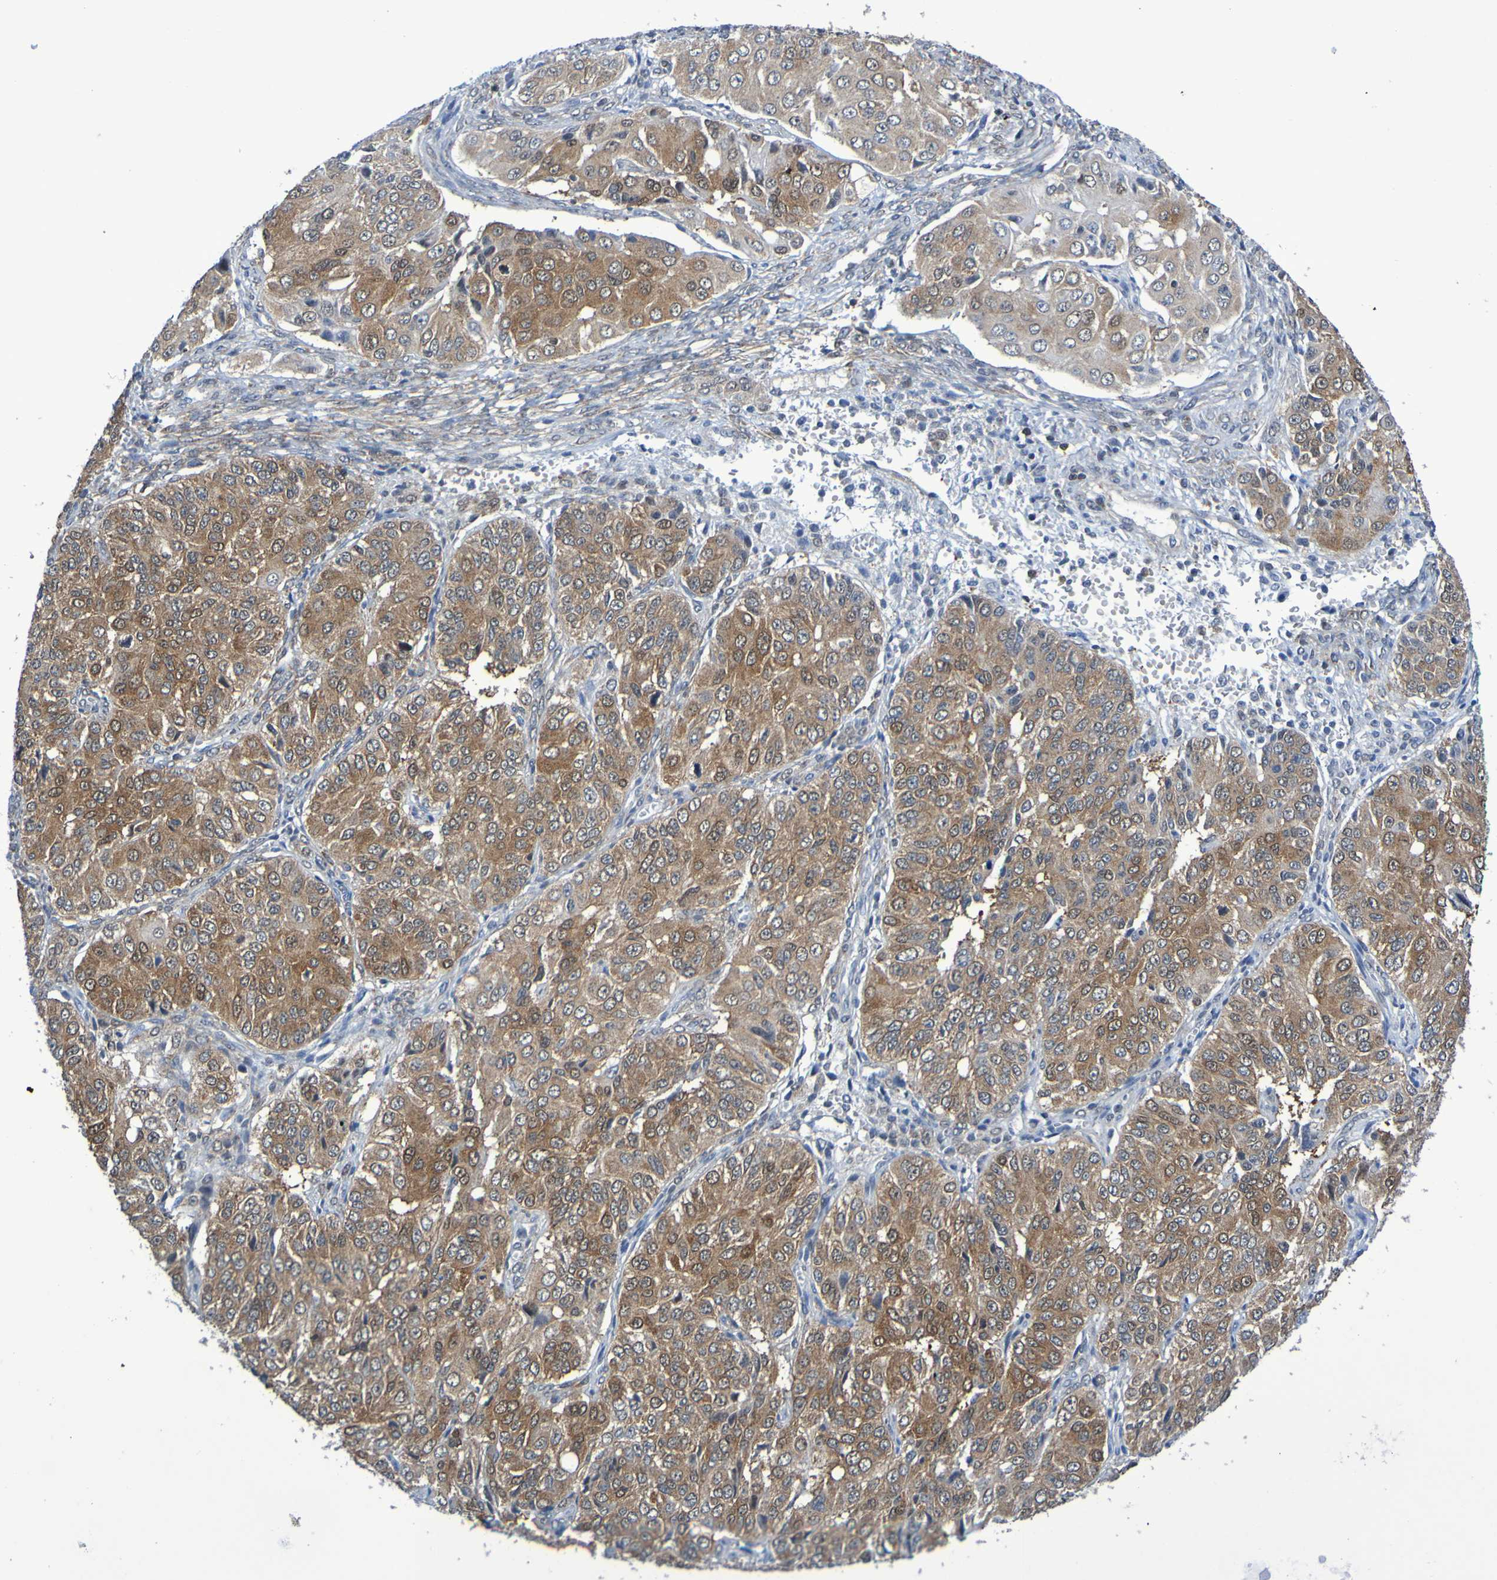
{"staining": {"intensity": "moderate", "quantity": ">75%", "location": "cytoplasmic/membranous"}, "tissue": "ovarian cancer", "cell_type": "Tumor cells", "image_type": "cancer", "snomed": [{"axis": "morphology", "description": "Carcinoma, endometroid"}, {"axis": "topography", "description": "Ovary"}], "caption": "Endometroid carcinoma (ovarian) stained with a brown dye reveals moderate cytoplasmic/membranous positive positivity in about >75% of tumor cells.", "gene": "ATIC", "patient": {"sex": "female", "age": 51}}